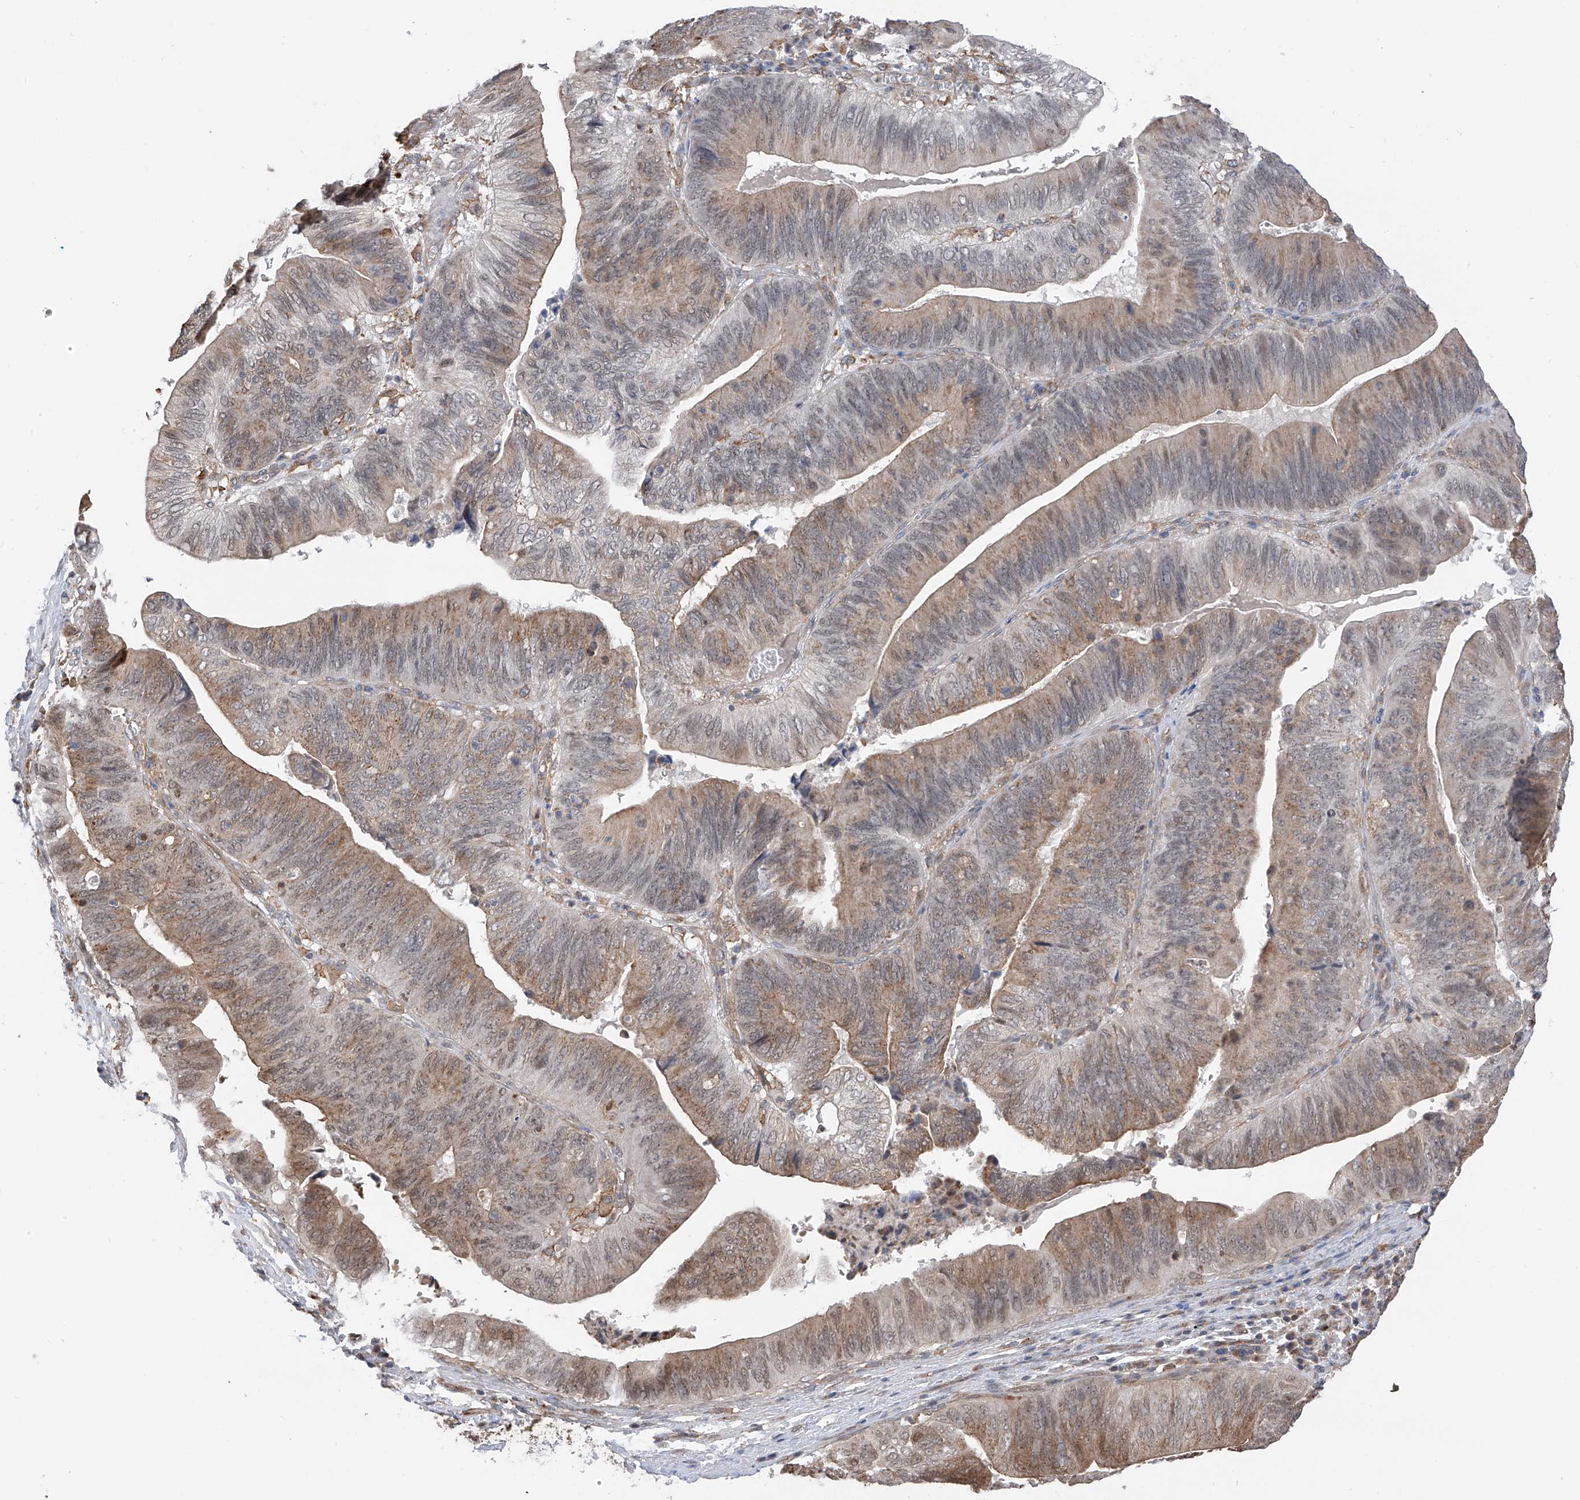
{"staining": {"intensity": "moderate", "quantity": "25%-75%", "location": "cytoplasmic/membranous"}, "tissue": "pancreatic cancer", "cell_type": "Tumor cells", "image_type": "cancer", "snomed": [{"axis": "morphology", "description": "Adenocarcinoma, NOS"}, {"axis": "topography", "description": "Pancreas"}], "caption": "Pancreatic cancer (adenocarcinoma) tissue demonstrates moderate cytoplasmic/membranous expression in about 25%-75% of tumor cells", "gene": "ZNF189", "patient": {"sex": "male", "age": 63}}